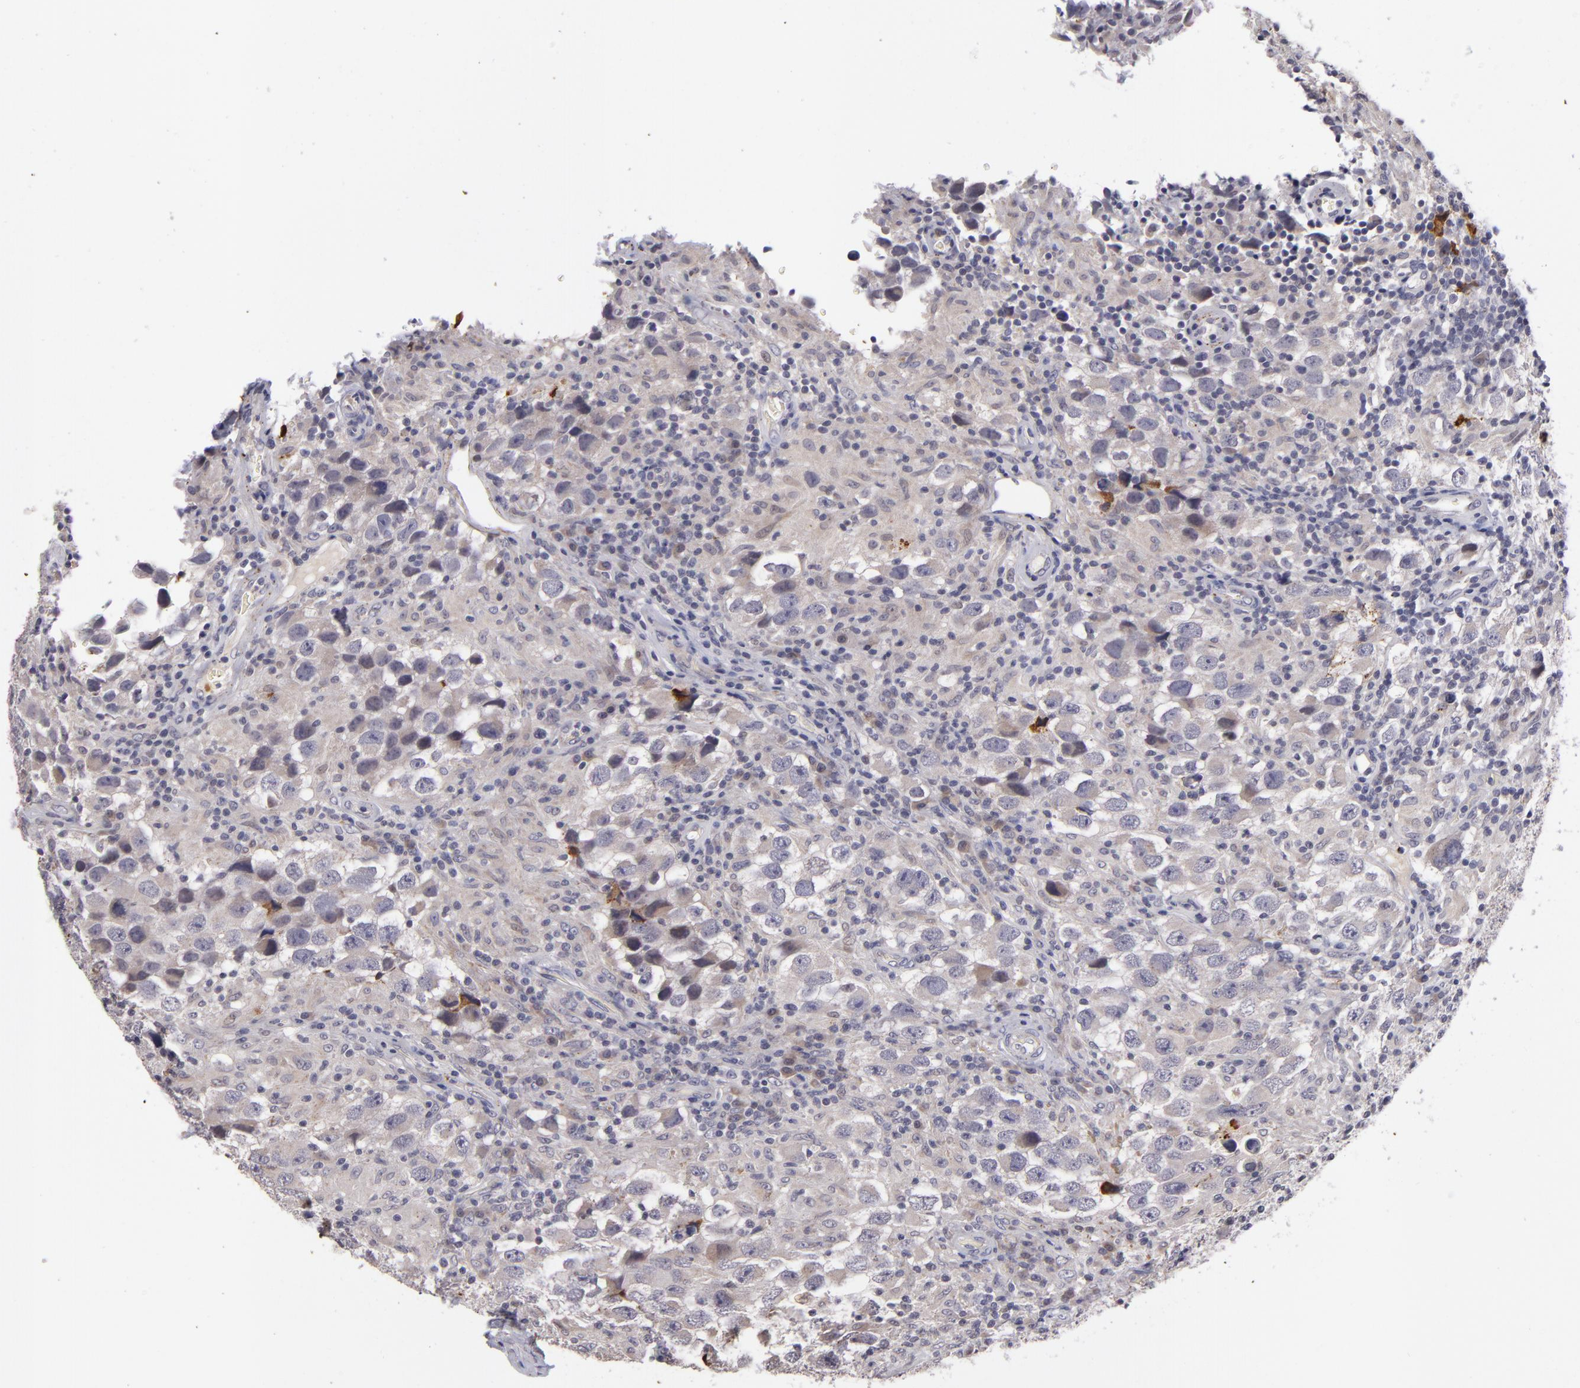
{"staining": {"intensity": "negative", "quantity": "none", "location": "none"}, "tissue": "testis cancer", "cell_type": "Tumor cells", "image_type": "cancer", "snomed": [{"axis": "morphology", "description": "Carcinoma, Embryonal, NOS"}, {"axis": "topography", "description": "Testis"}], "caption": "There is no significant expression in tumor cells of testis cancer (embryonal carcinoma).", "gene": "RXRG", "patient": {"sex": "male", "age": 21}}